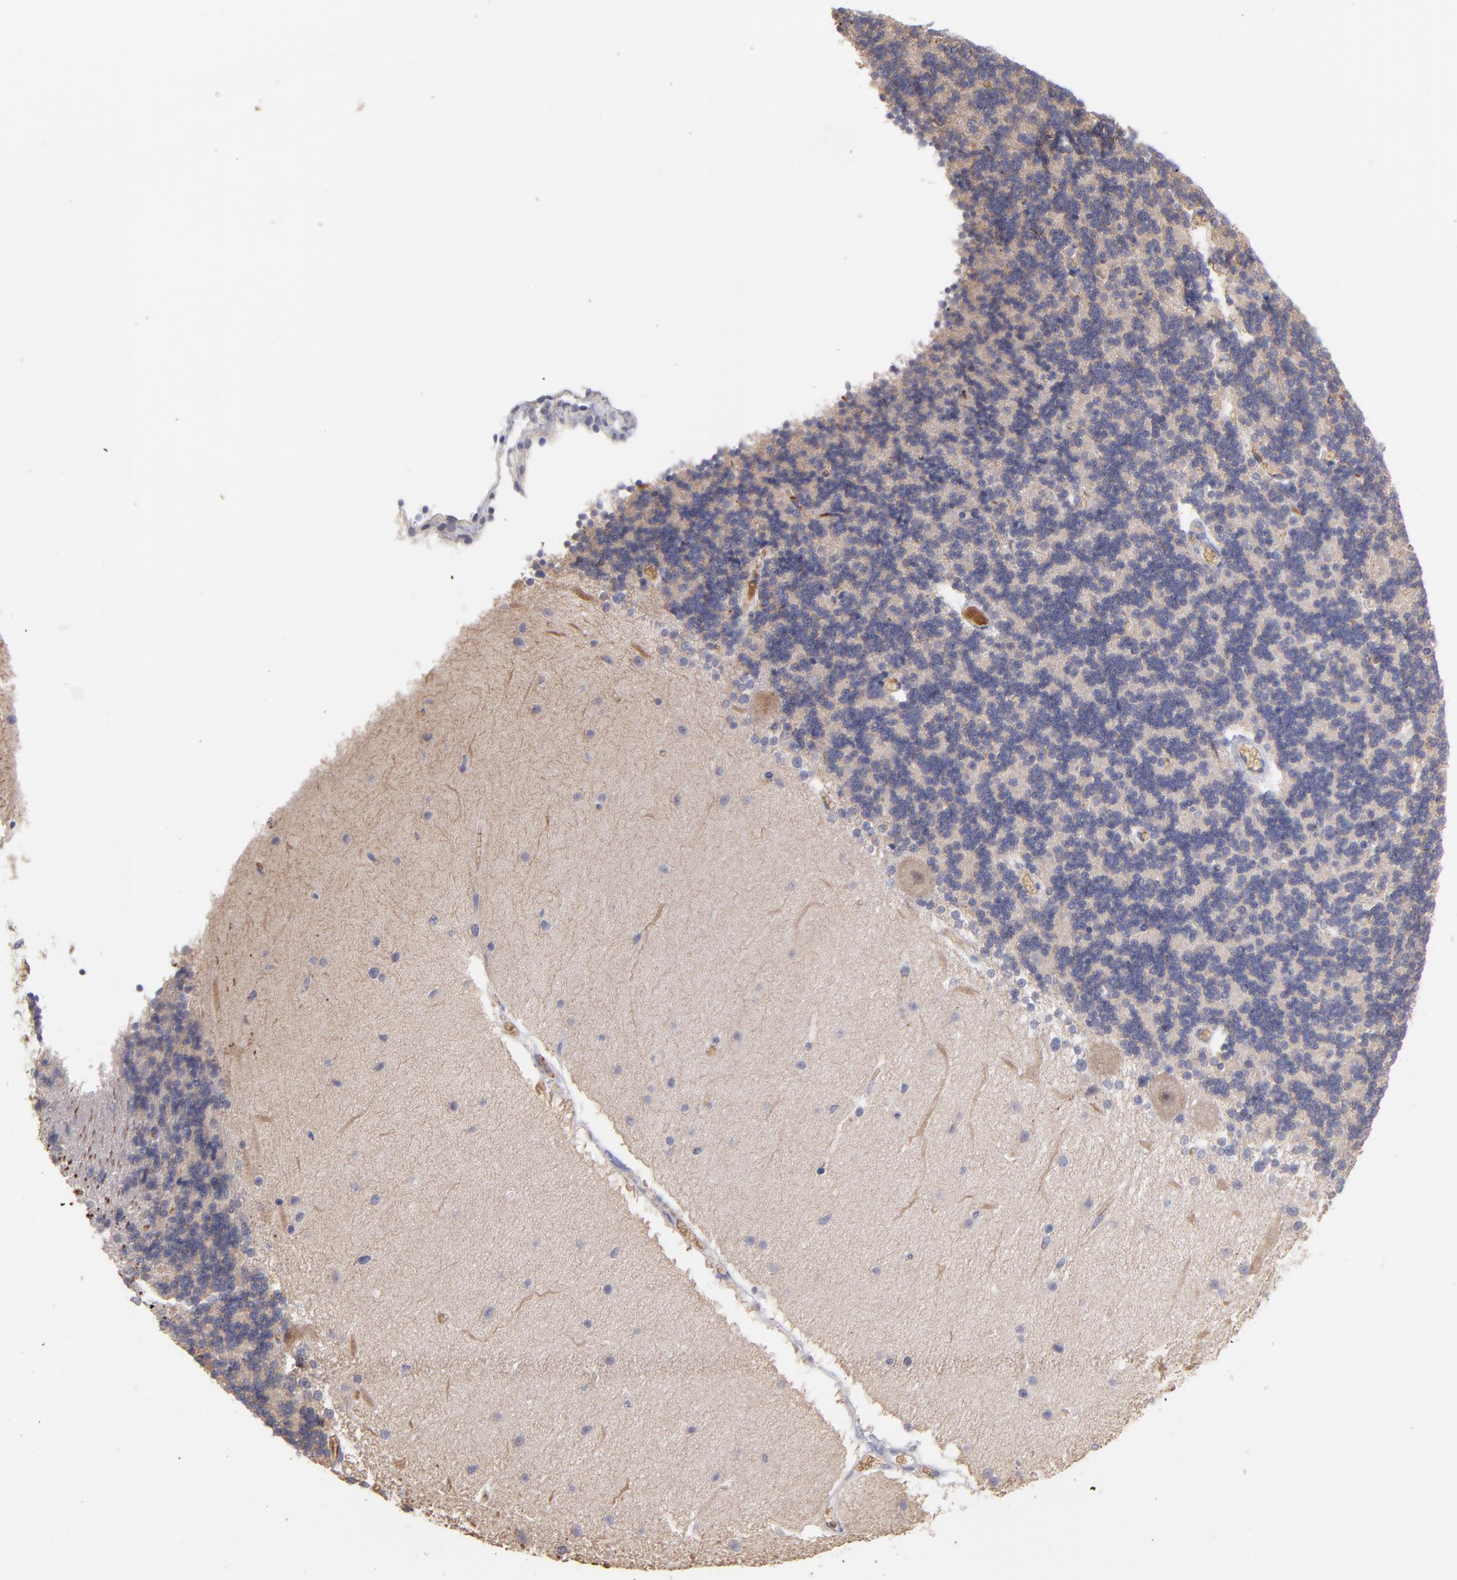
{"staining": {"intensity": "negative", "quantity": "none", "location": "none"}, "tissue": "cerebellum", "cell_type": "Cells in granular layer", "image_type": "normal", "snomed": [{"axis": "morphology", "description": "Normal tissue, NOS"}, {"axis": "topography", "description": "Cerebellum"}], "caption": "An immunohistochemistry micrograph of unremarkable cerebellum is shown. There is no staining in cells in granular layer of cerebellum.", "gene": "F13B", "patient": {"sex": "female", "age": 54}}